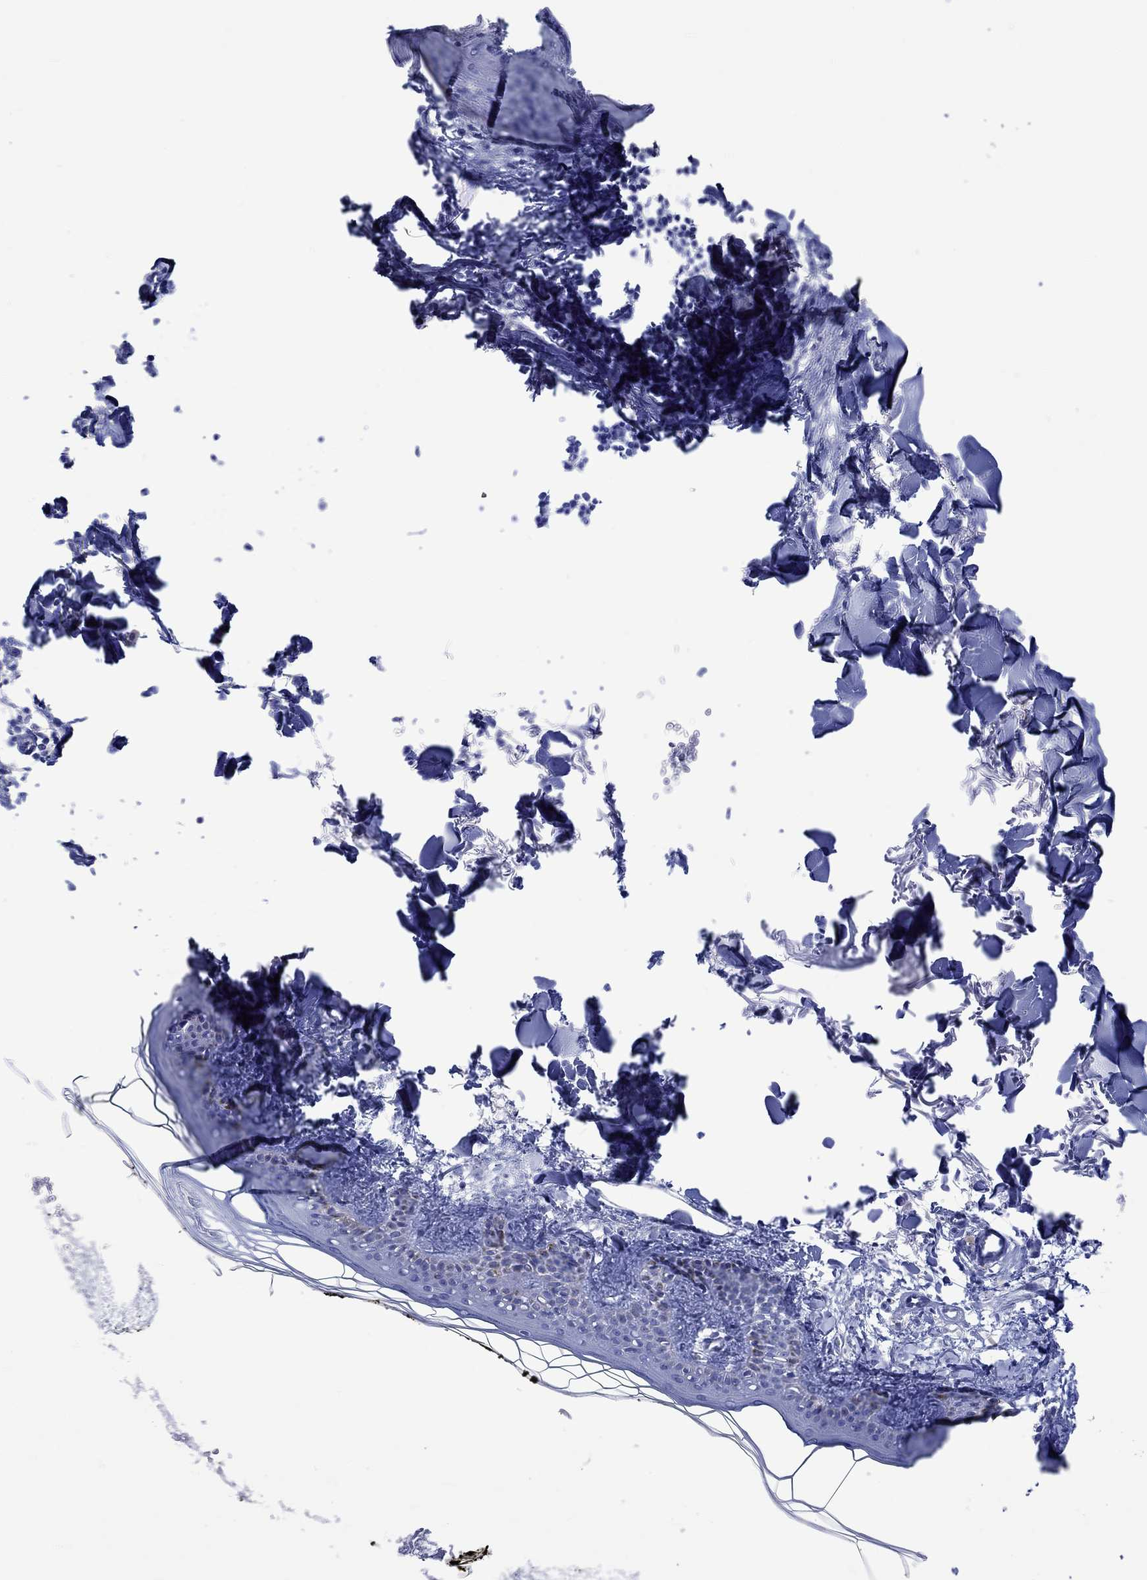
{"staining": {"intensity": "negative", "quantity": "none", "location": "none"}, "tissue": "skin", "cell_type": "Fibroblasts", "image_type": "normal", "snomed": [{"axis": "morphology", "description": "Normal tissue, NOS"}, {"axis": "topography", "description": "Skin"}], "caption": "IHC of normal skin exhibits no expression in fibroblasts. (Brightfield microscopy of DAB immunohistochemistry at high magnification).", "gene": "KLHL33", "patient": {"sex": "male", "age": 76}}